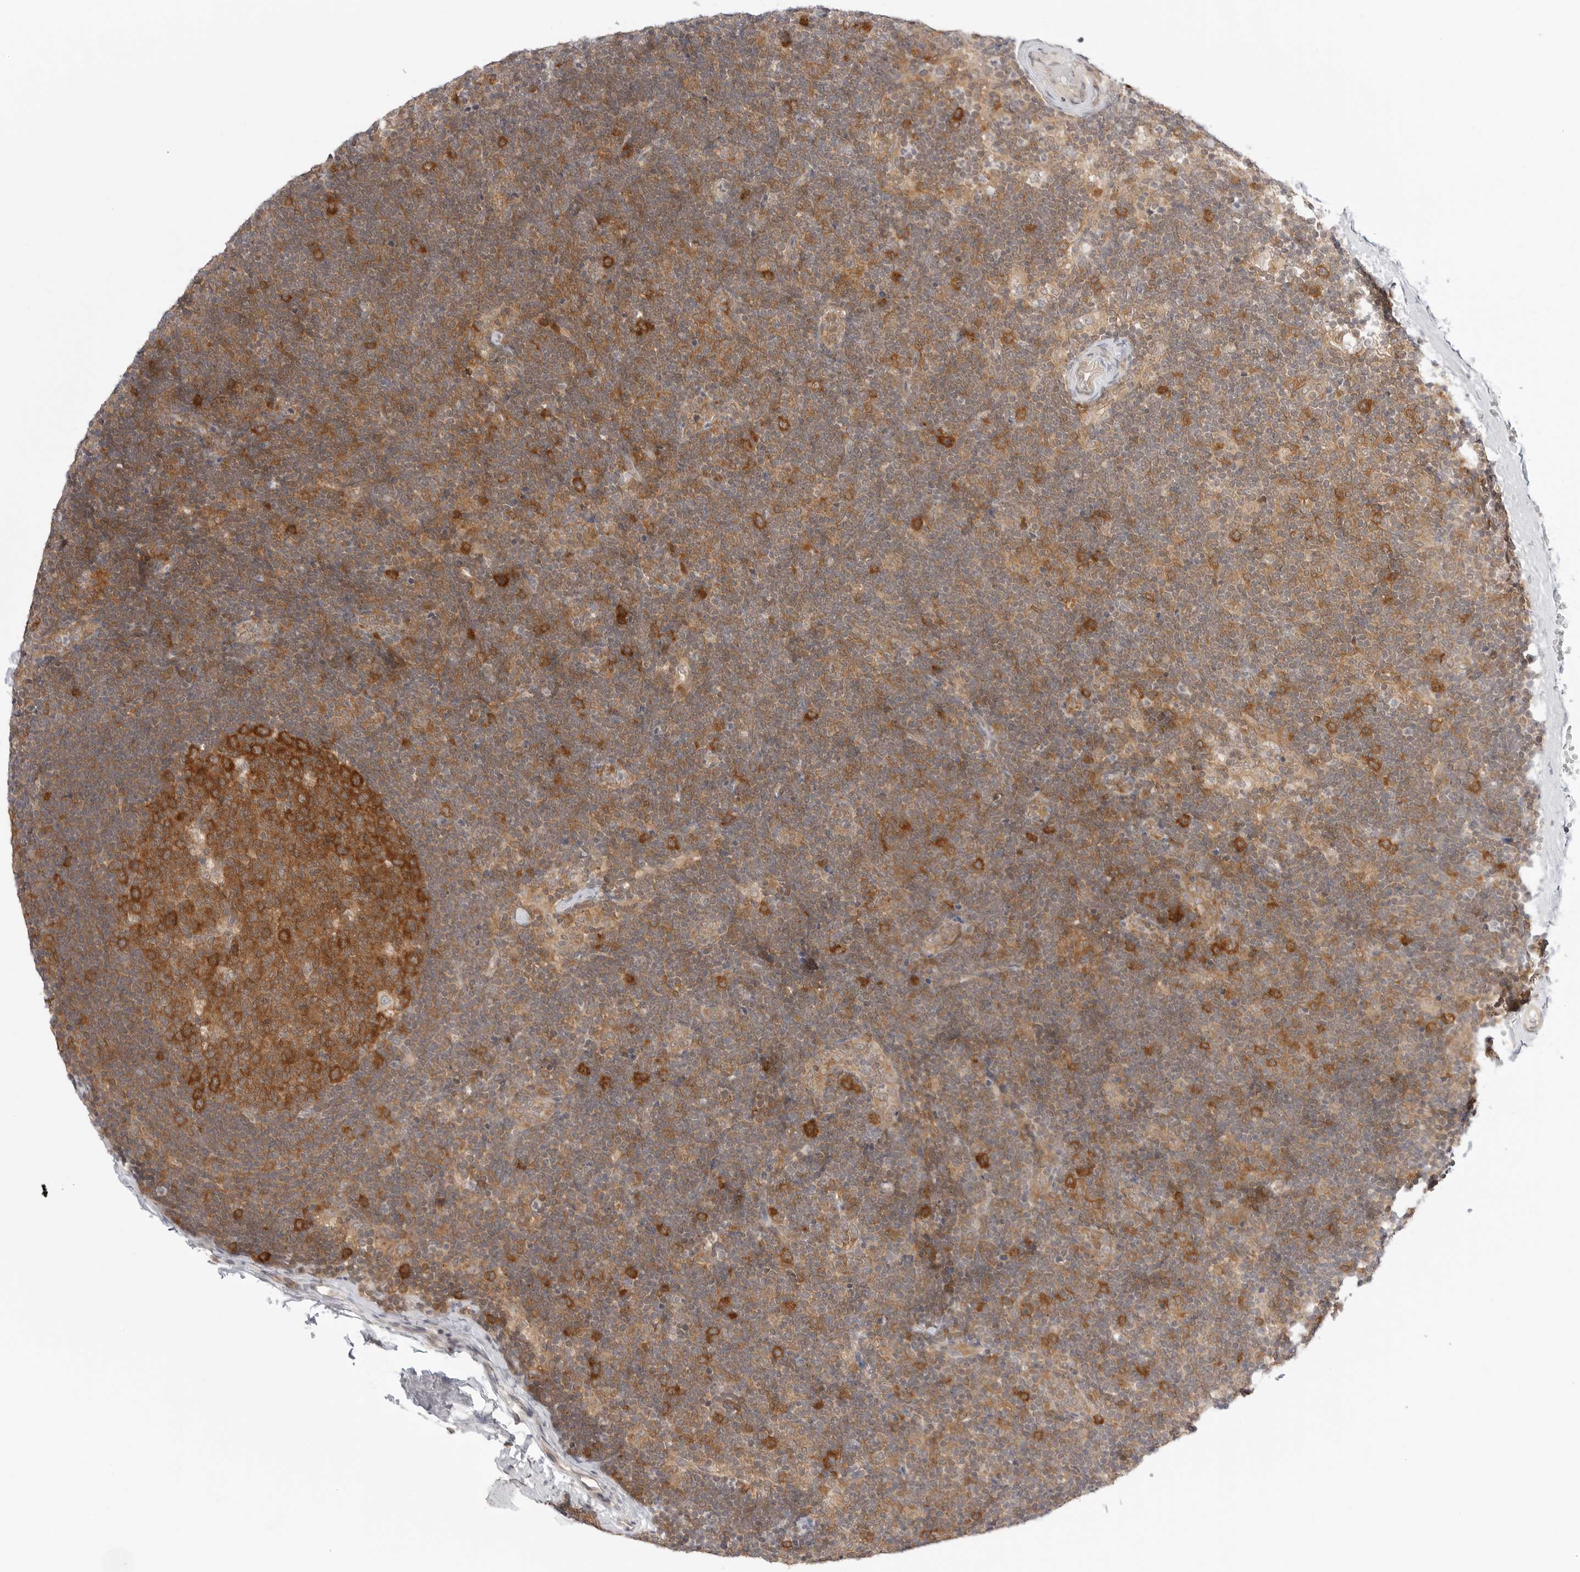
{"staining": {"intensity": "strong", "quantity": ">75%", "location": "cytoplasmic/membranous"}, "tissue": "lymph node", "cell_type": "Germinal center cells", "image_type": "normal", "snomed": [{"axis": "morphology", "description": "Normal tissue, NOS"}, {"axis": "topography", "description": "Lymph node"}], "caption": "Lymph node stained with IHC demonstrates strong cytoplasmic/membranous staining in about >75% of germinal center cells.", "gene": "NUDC", "patient": {"sex": "female", "age": 22}}